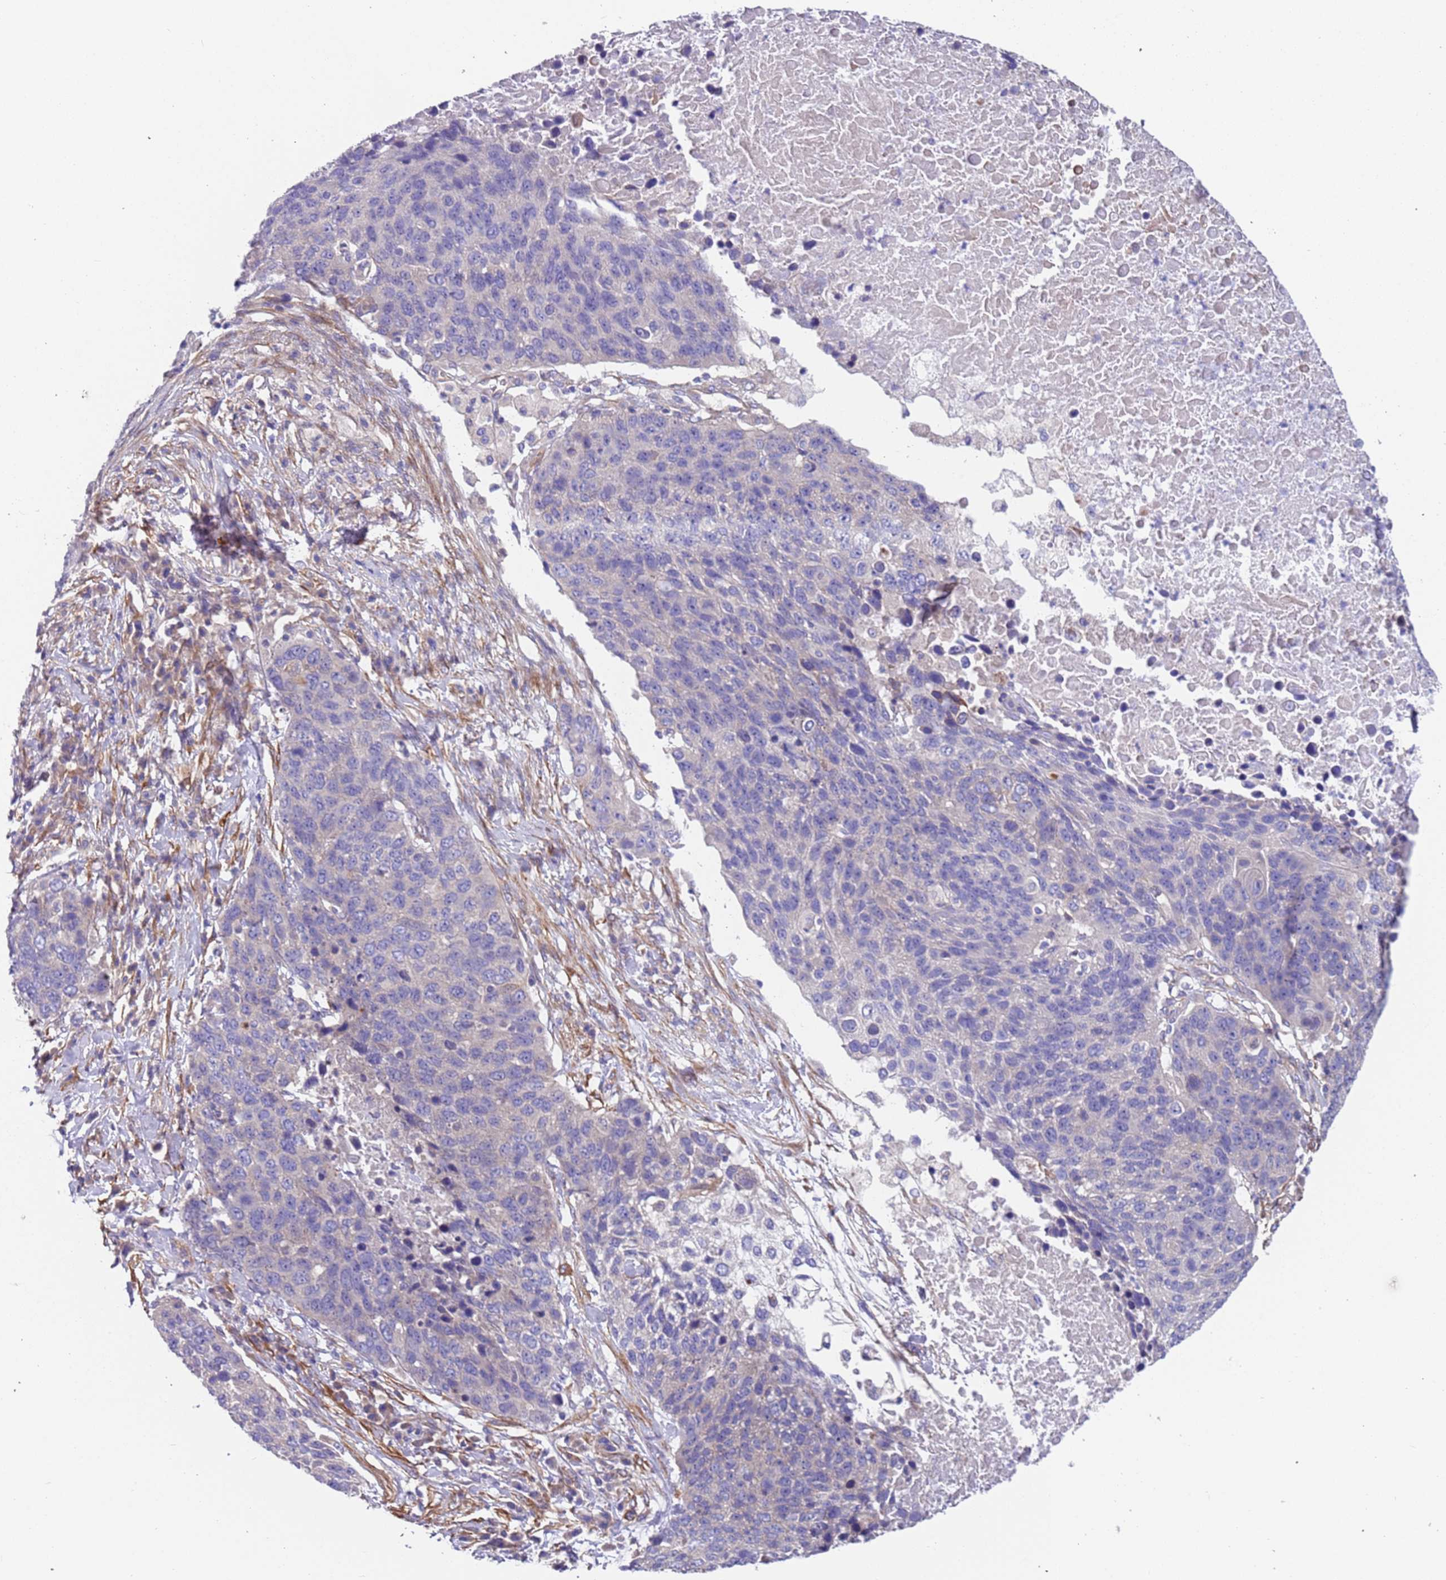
{"staining": {"intensity": "negative", "quantity": "none", "location": "none"}, "tissue": "lung cancer", "cell_type": "Tumor cells", "image_type": "cancer", "snomed": [{"axis": "morphology", "description": "Normal tissue, NOS"}, {"axis": "morphology", "description": "Squamous cell carcinoma, NOS"}, {"axis": "topography", "description": "Lymph node"}, {"axis": "topography", "description": "Lung"}], "caption": "This is a micrograph of IHC staining of squamous cell carcinoma (lung), which shows no expression in tumor cells.", "gene": "LAMB4", "patient": {"sex": "male", "age": 66}}